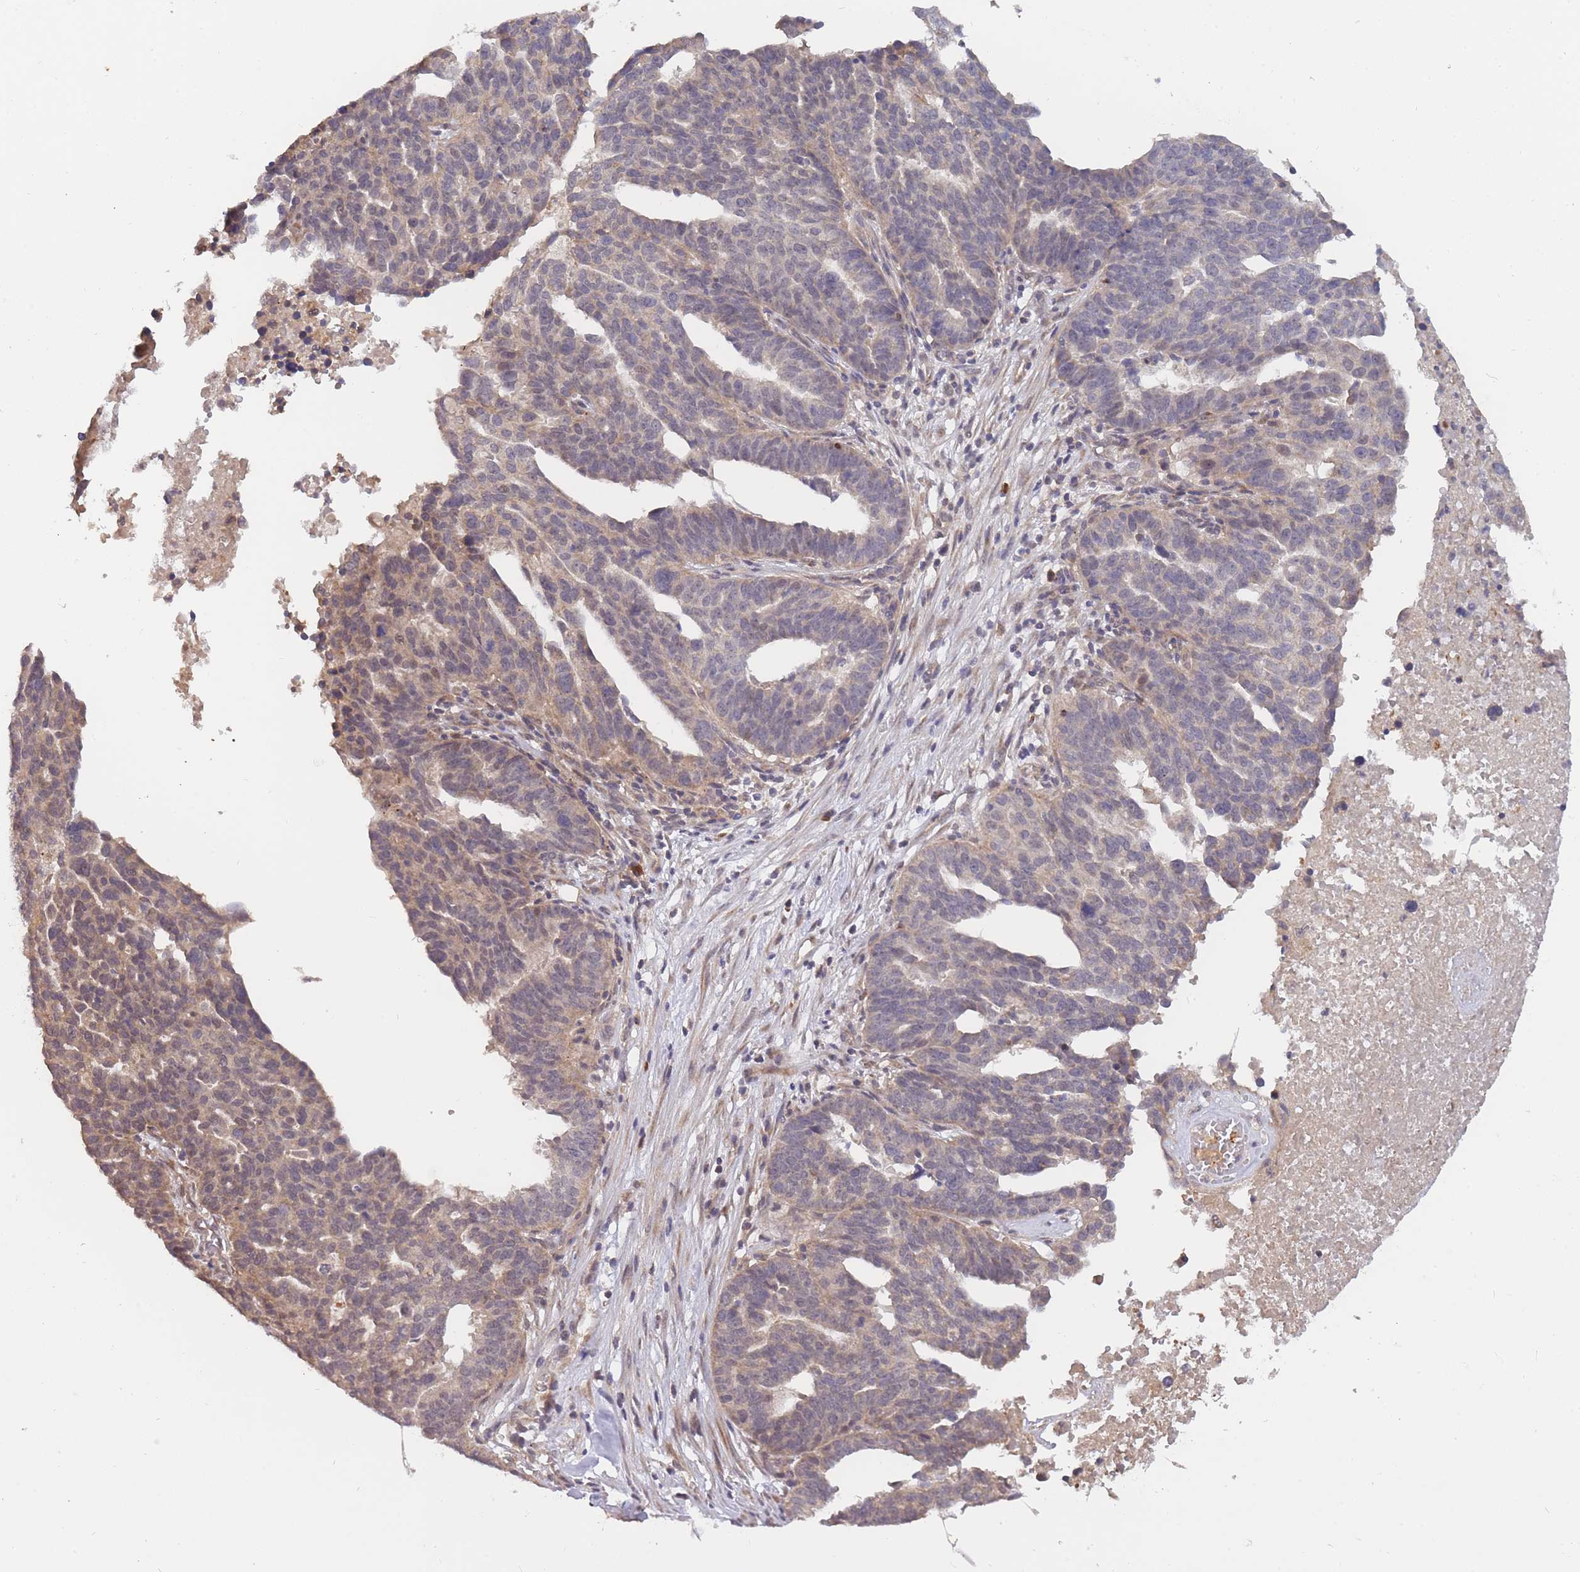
{"staining": {"intensity": "weak", "quantity": "25%-75%", "location": "cytoplasmic/membranous"}, "tissue": "ovarian cancer", "cell_type": "Tumor cells", "image_type": "cancer", "snomed": [{"axis": "morphology", "description": "Cystadenocarcinoma, serous, NOS"}, {"axis": "topography", "description": "Ovary"}], "caption": "Immunohistochemistry (IHC) image of neoplastic tissue: human ovarian serous cystadenocarcinoma stained using IHC displays low levels of weak protein expression localized specifically in the cytoplasmic/membranous of tumor cells, appearing as a cytoplasmic/membranous brown color.", "gene": "SMC6", "patient": {"sex": "female", "age": 59}}